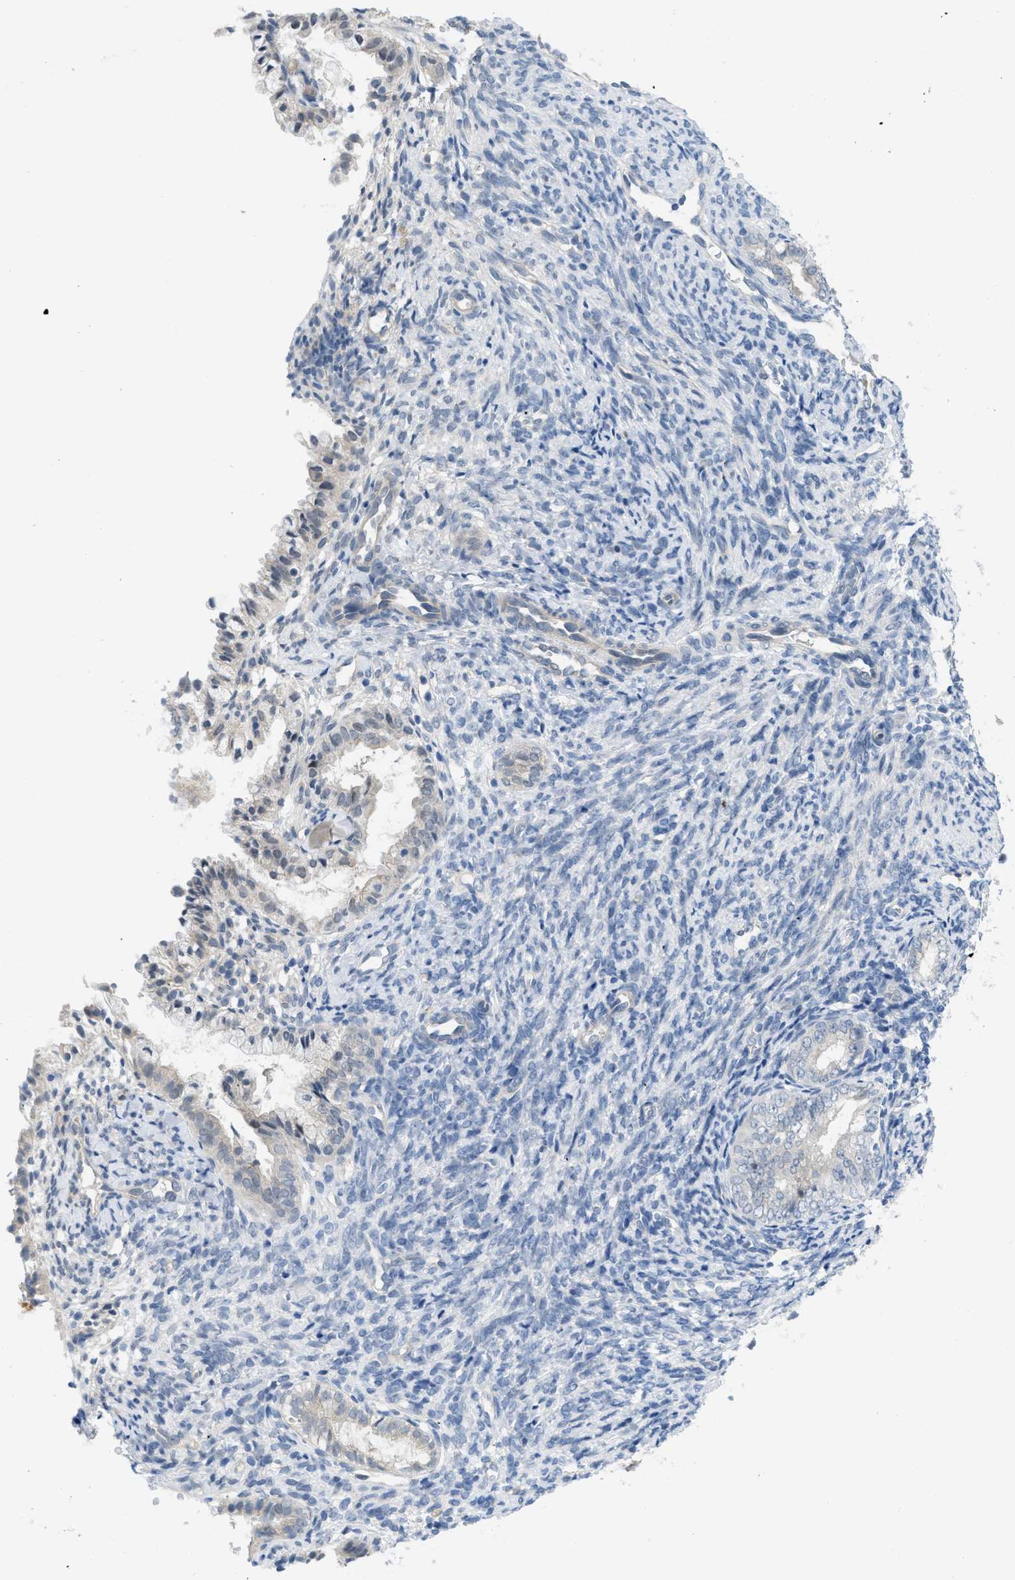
{"staining": {"intensity": "negative", "quantity": "none", "location": "none"}, "tissue": "endometrial cancer", "cell_type": "Tumor cells", "image_type": "cancer", "snomed": [{"axis": "morphology", "description": "Adenocarcinoma, NOS"}, {"axis": "topography", "description": "Endometrium"}], "caption": "A photomicrograph of adenocarcinoma (endometrial) stained for a protein shows no brown staining in tumor cells.", "gene": "TNFAIP1", "patient": {"sex": "female", "age": 63}}